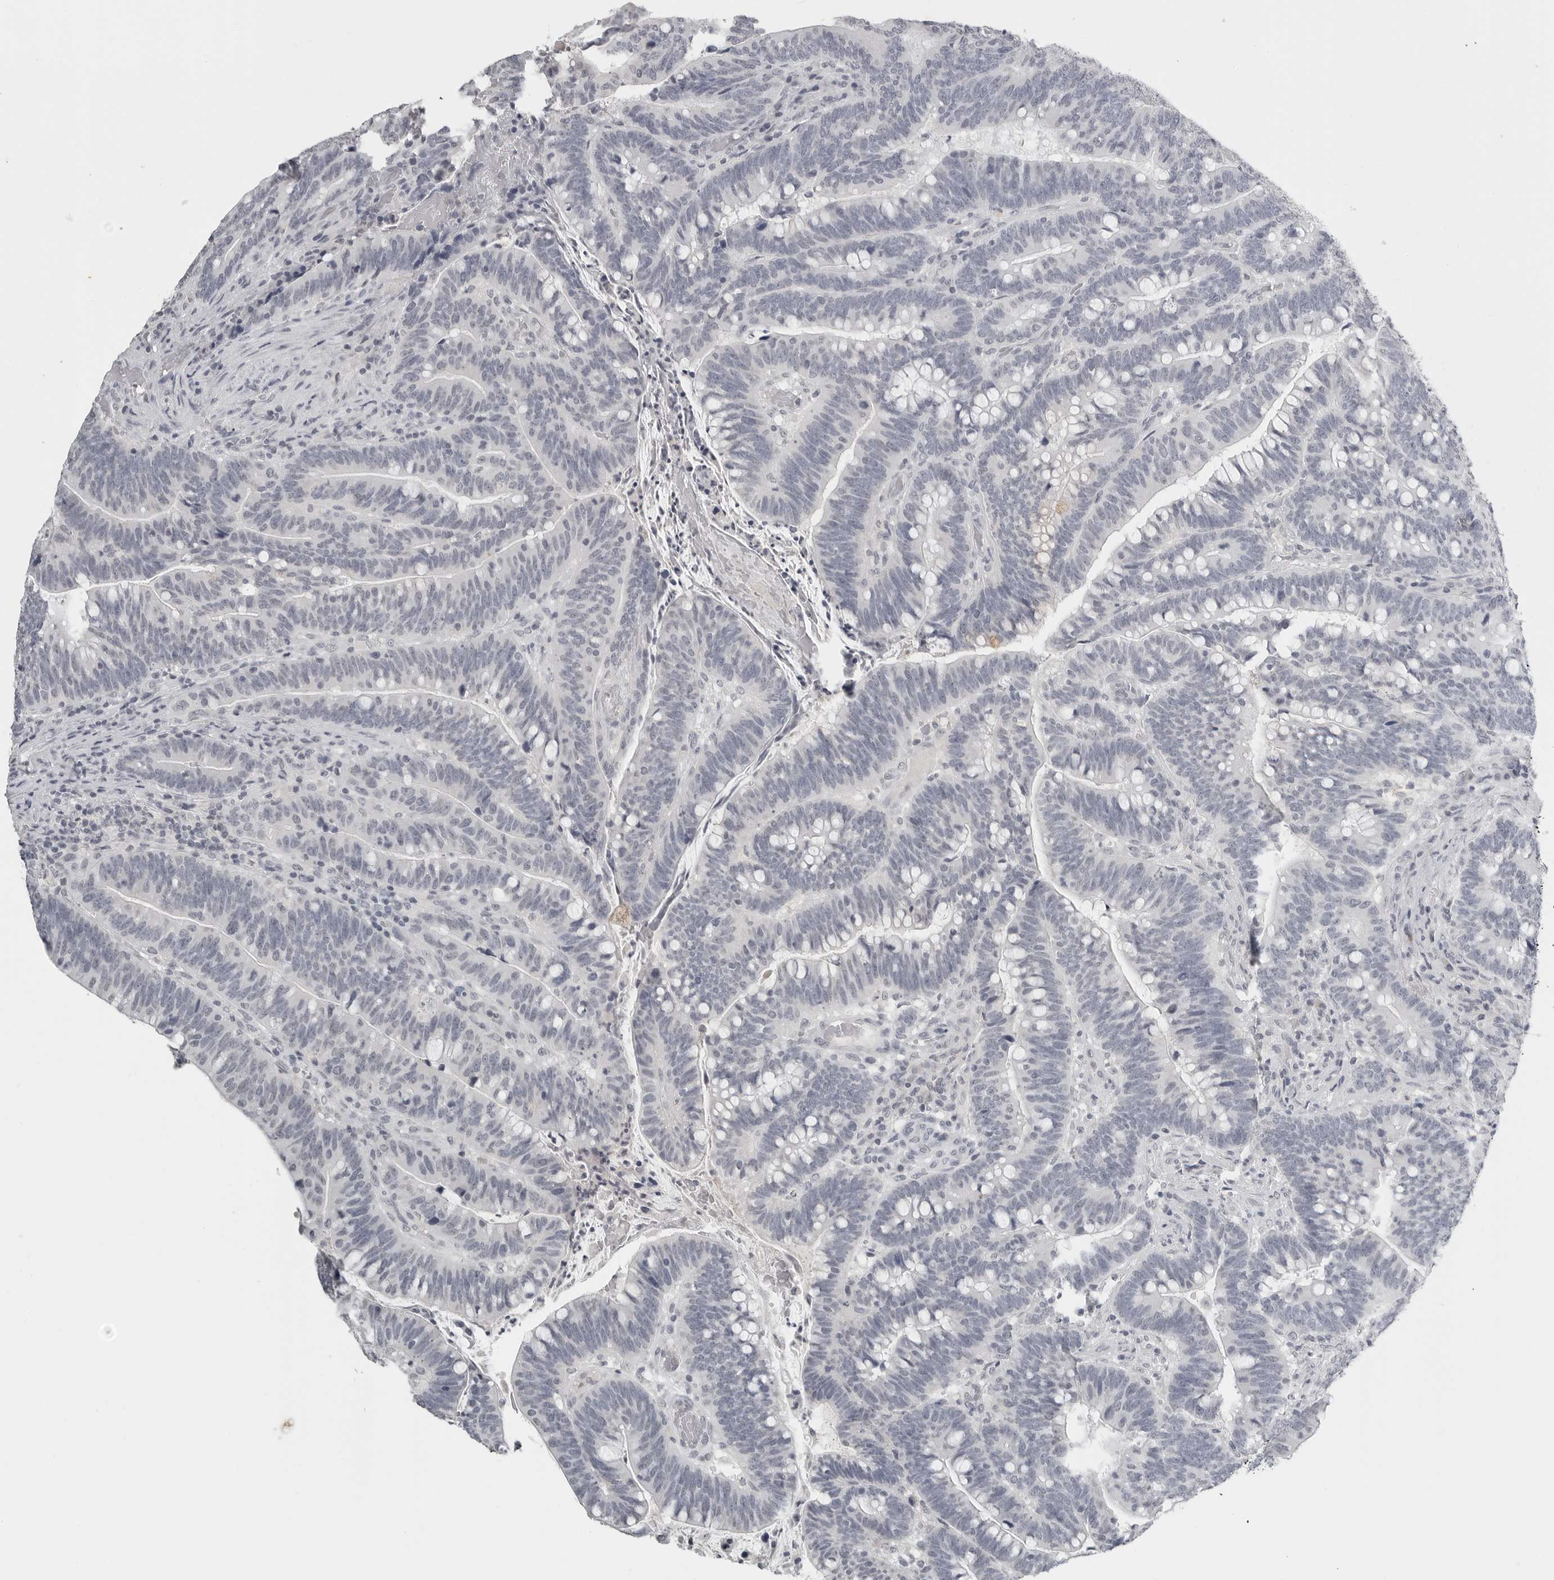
{"staining": {"intensity": "negative", "quantity": "none", "location": "none"}, "tissue": "colorectal cancer", "cell_type": "Tumor cells", "image_type": "cancer", "snomed": [{"axis": "morphology", "description": "Adenocarcinoma, NOS"}, {"axis": "topography", "description": "Colon"}], "caption": "Immunohistochemistry (IHC) photomicrograph of neoplastic tissue: human adenocarcinoma (colorectal) stained with DAB reveals no significant protein positivity in tumor cells.", "gene": "BPIFA1", "patient": {"sex": "female", "age": 66}}